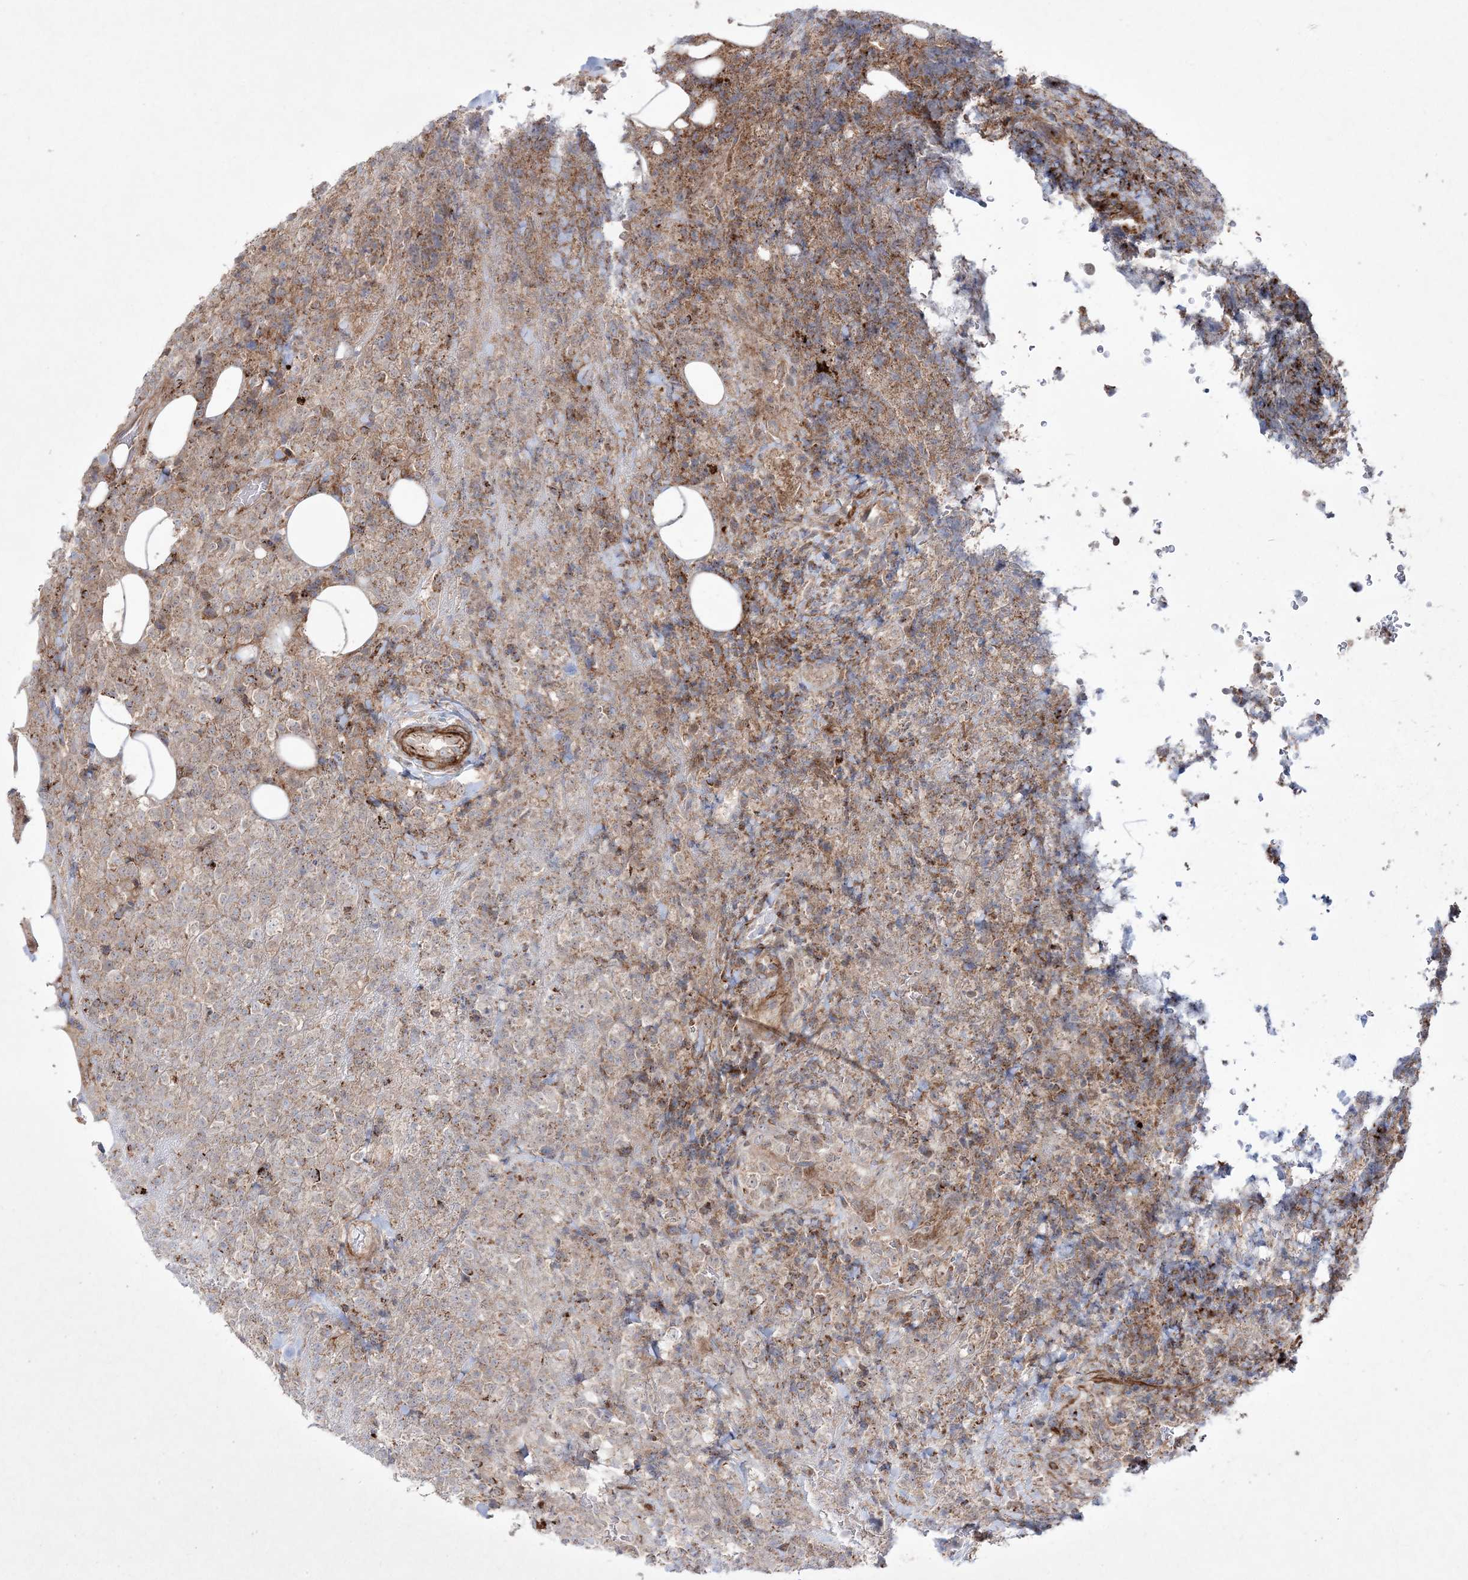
{"staining": {"intensity": "weak", "quantity": "25%-75%", "location": "cytoplasmic/membranous"}, "tissue": "lymphoma", "cell_type": "Tumor cells", "image_type": "cancer", "snomed": [{"axis": "morphology", "description": "Malignant lymphoma, non-Hodgkin's type, High grade"}, {"axis": "topography", "description": "Lymph node"}], "caption": "Human lymphoma stained with a brown dye displays weak cytoplasmic/membranous positive positivity in about 25%-75% of tumor cells.", "gene": "RICTOR", "patient": {"sex": "male", "age": 13}}